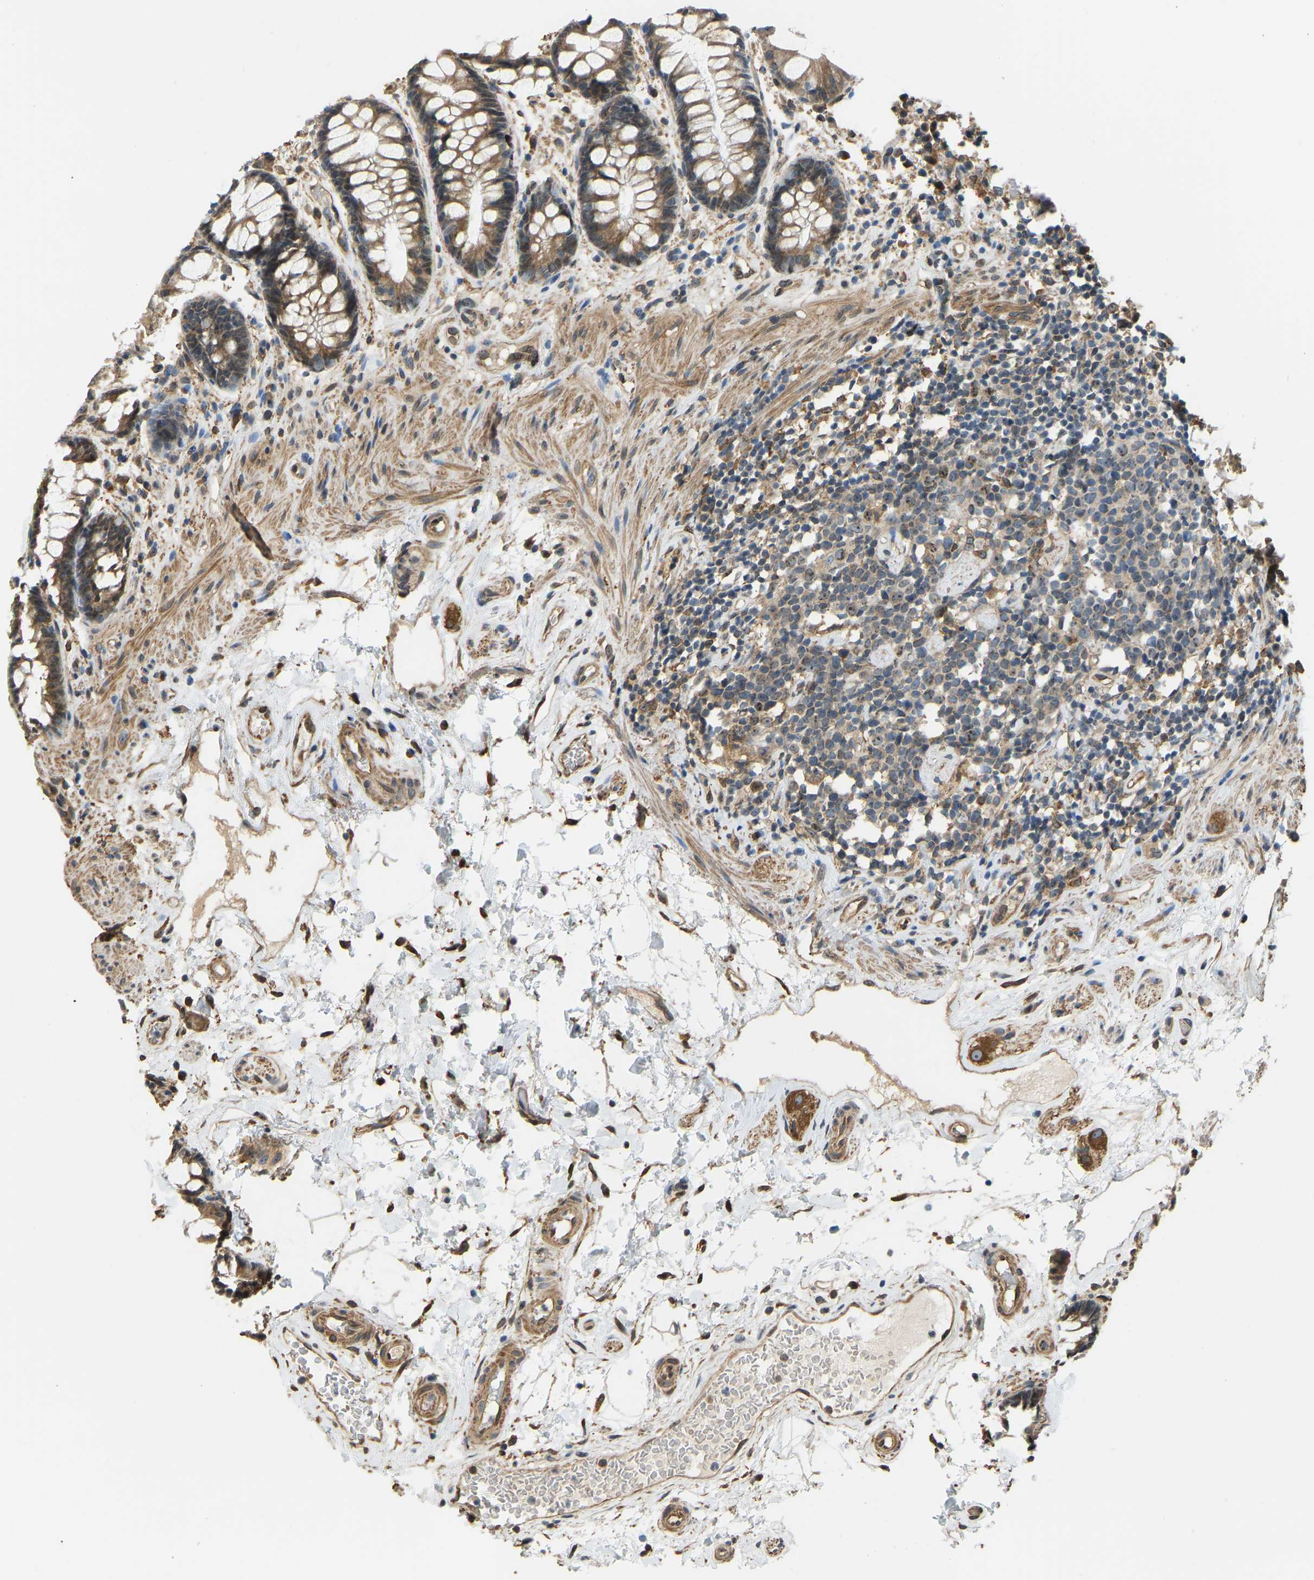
{"staining": {"intensity": "moderate", "quantity": ">75%", "location": "cytoplasmic/membranous,nuclear"}, "tissue": "rectum", "cell_type": "Glandular cells", "image_type": "normal", "snomed": [{"axis": "morphology", "description": "Normal tissue, NOS"}, {"axis": "topography", "description": "Rectum"}], "caption": "Rectum stained for a protein shows moderate cytoplasmic/membranous,nuclear positivity in glandular cells. (Brightfield microscopy of DAB IHC at high magnification).", "gene": "OS9", "patient": {"sex": "male", "age": 64}}